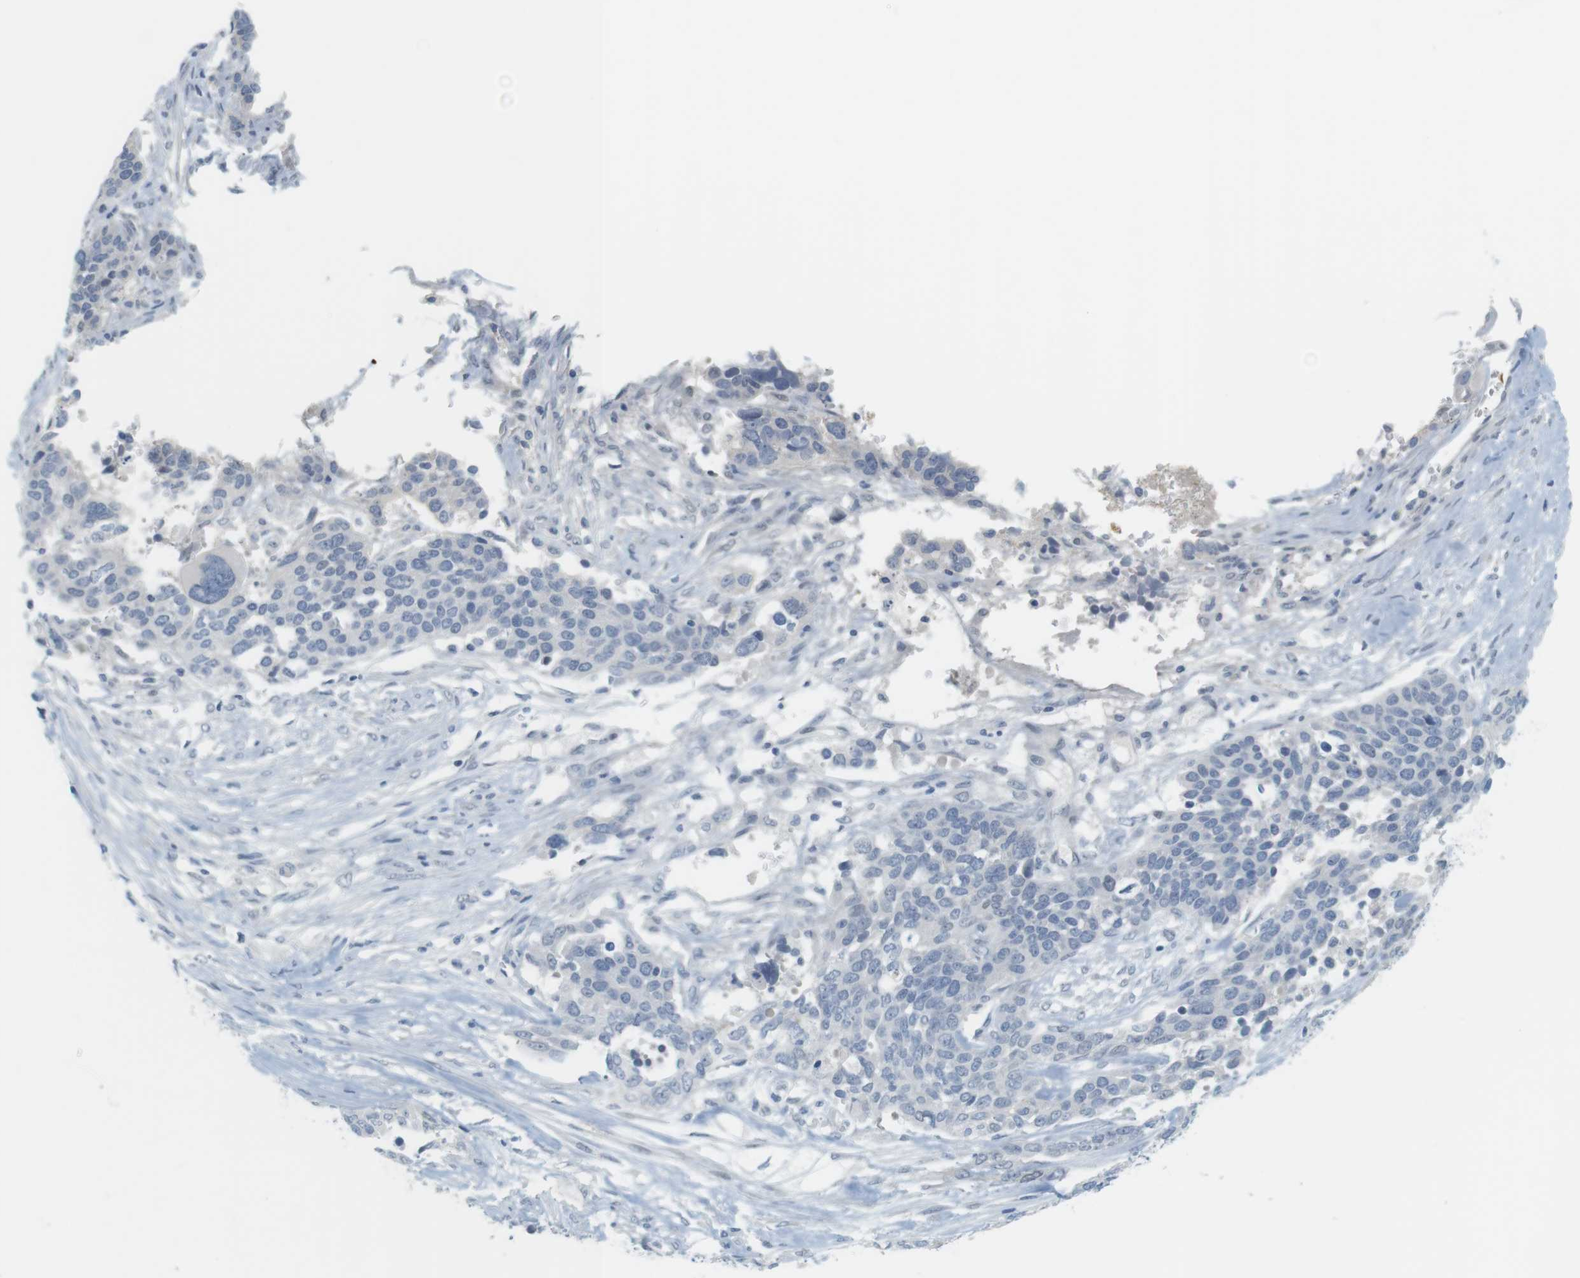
{"staining": {"intensity": "negative", "quantity": "none", "location": "none"}, "tissue": "ovarian cancer", "cell_type": "Tumor cells", "image_type": "cancer", "snomed": [{"axis": "morphology", "description": "Cystadenocarcinoma, serous, NOS"}, {"axis": "topography", "description": "Ovary"}], "caption": "This is a micrograph of immunohistochemistry staining of ovarian serous cystadenocarcinoma, which shows no expression in tumor cells.", "gene": "CREB3L2", "patient": {"sex": "female", "age": 44}}